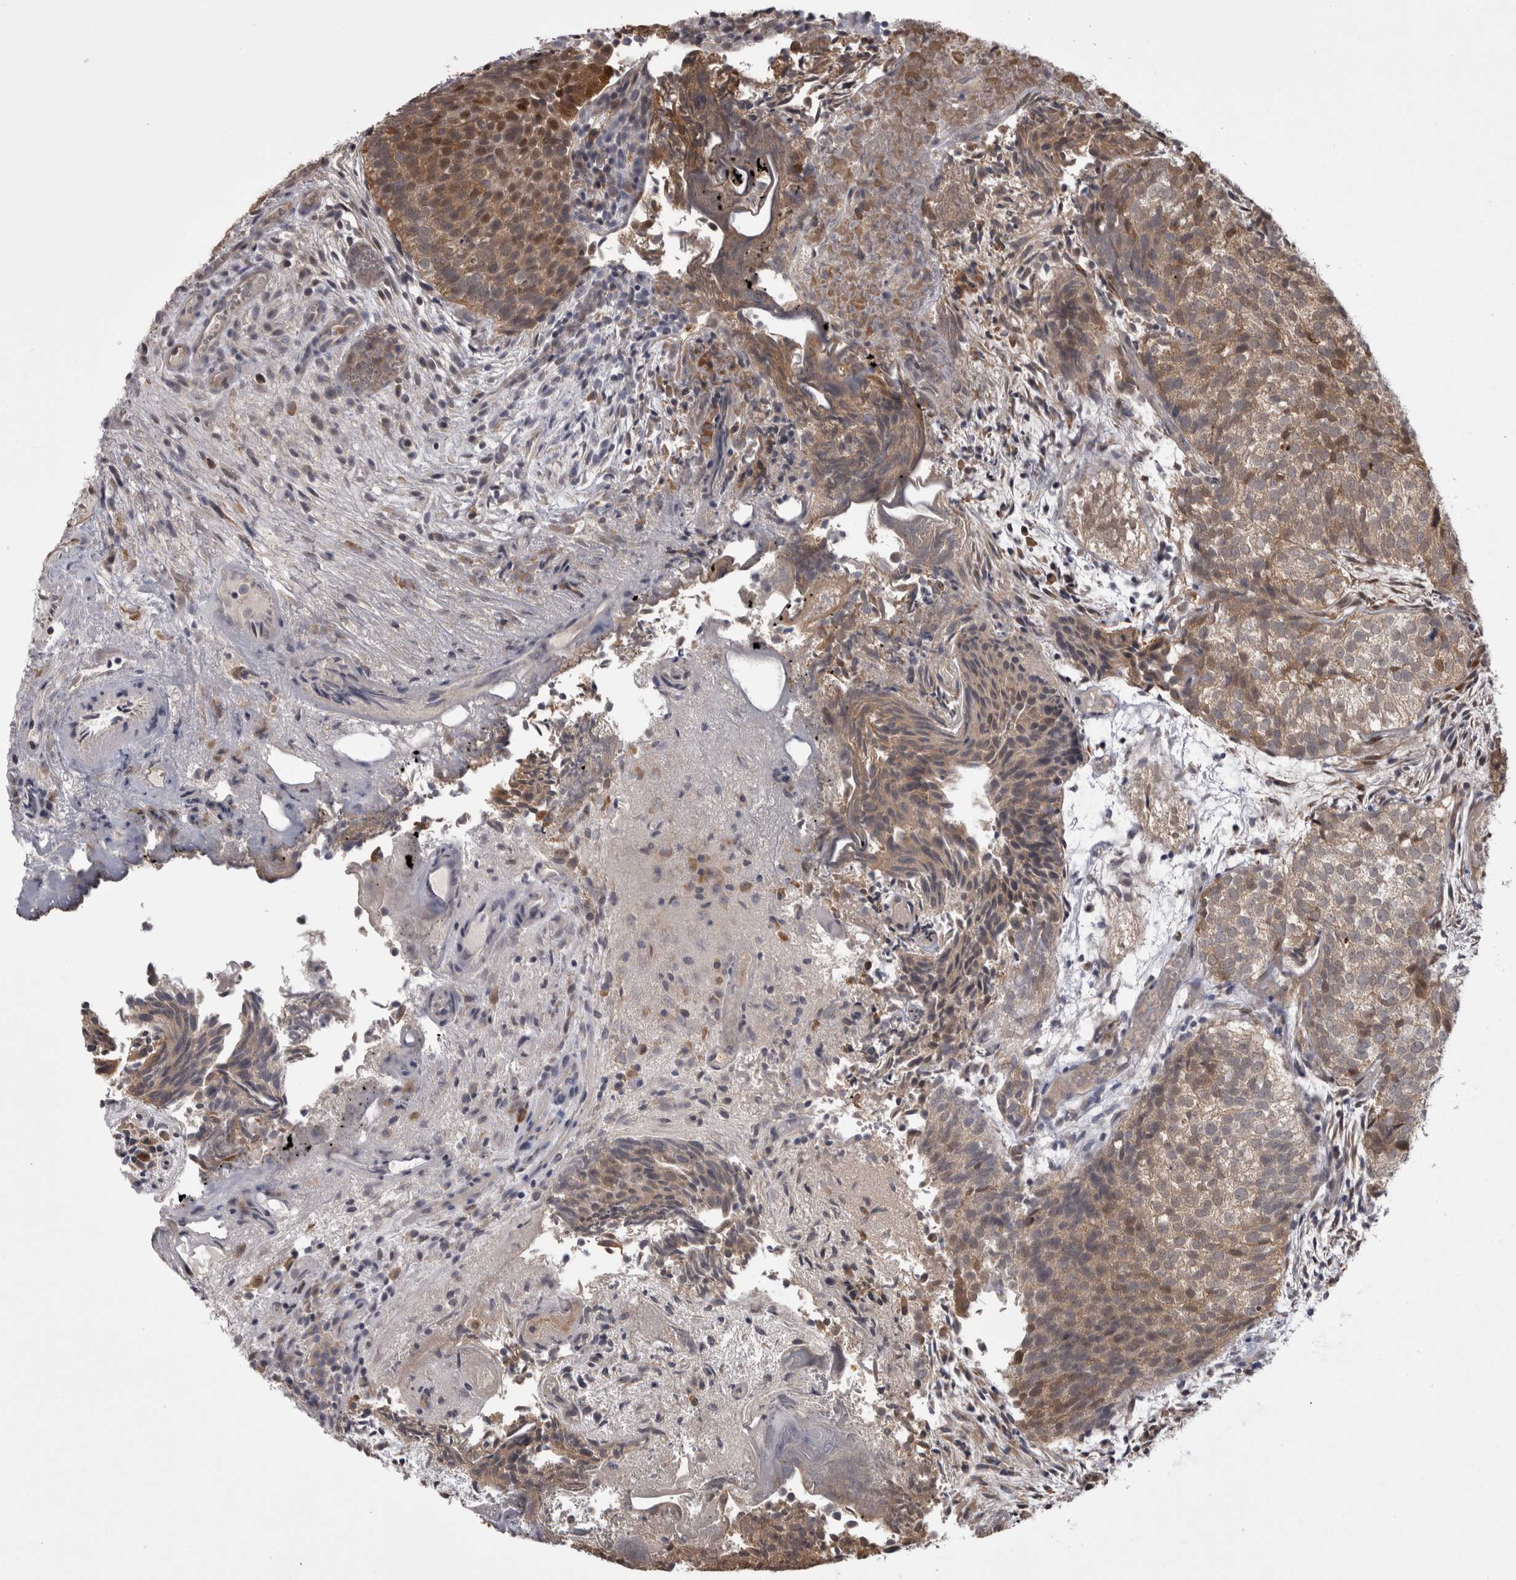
{"staining": {"intensity": "moderate", "quantity": ">75%", "location": "cytoplasmic/membranous"}, "tissue": "urothelial cancer", "cell_type": "Tumor cells", "image_type": "cancer", "snomed": [{"axis": "morphology", "description": "Urothelial carcinoma, Low grade"}, {"axis": "topography", "description": "Urinary bladder"}], "caption": "A high-resolution photomicrograph shows immunohistochemistry (IHC) staining of urothelial cancer, which demonstrates moderate cytoplasmic/membranous staining in approximately >75% of tumor cells.", "gene": "CHIC2", "patient": {"sex": "male", "age": 86}}